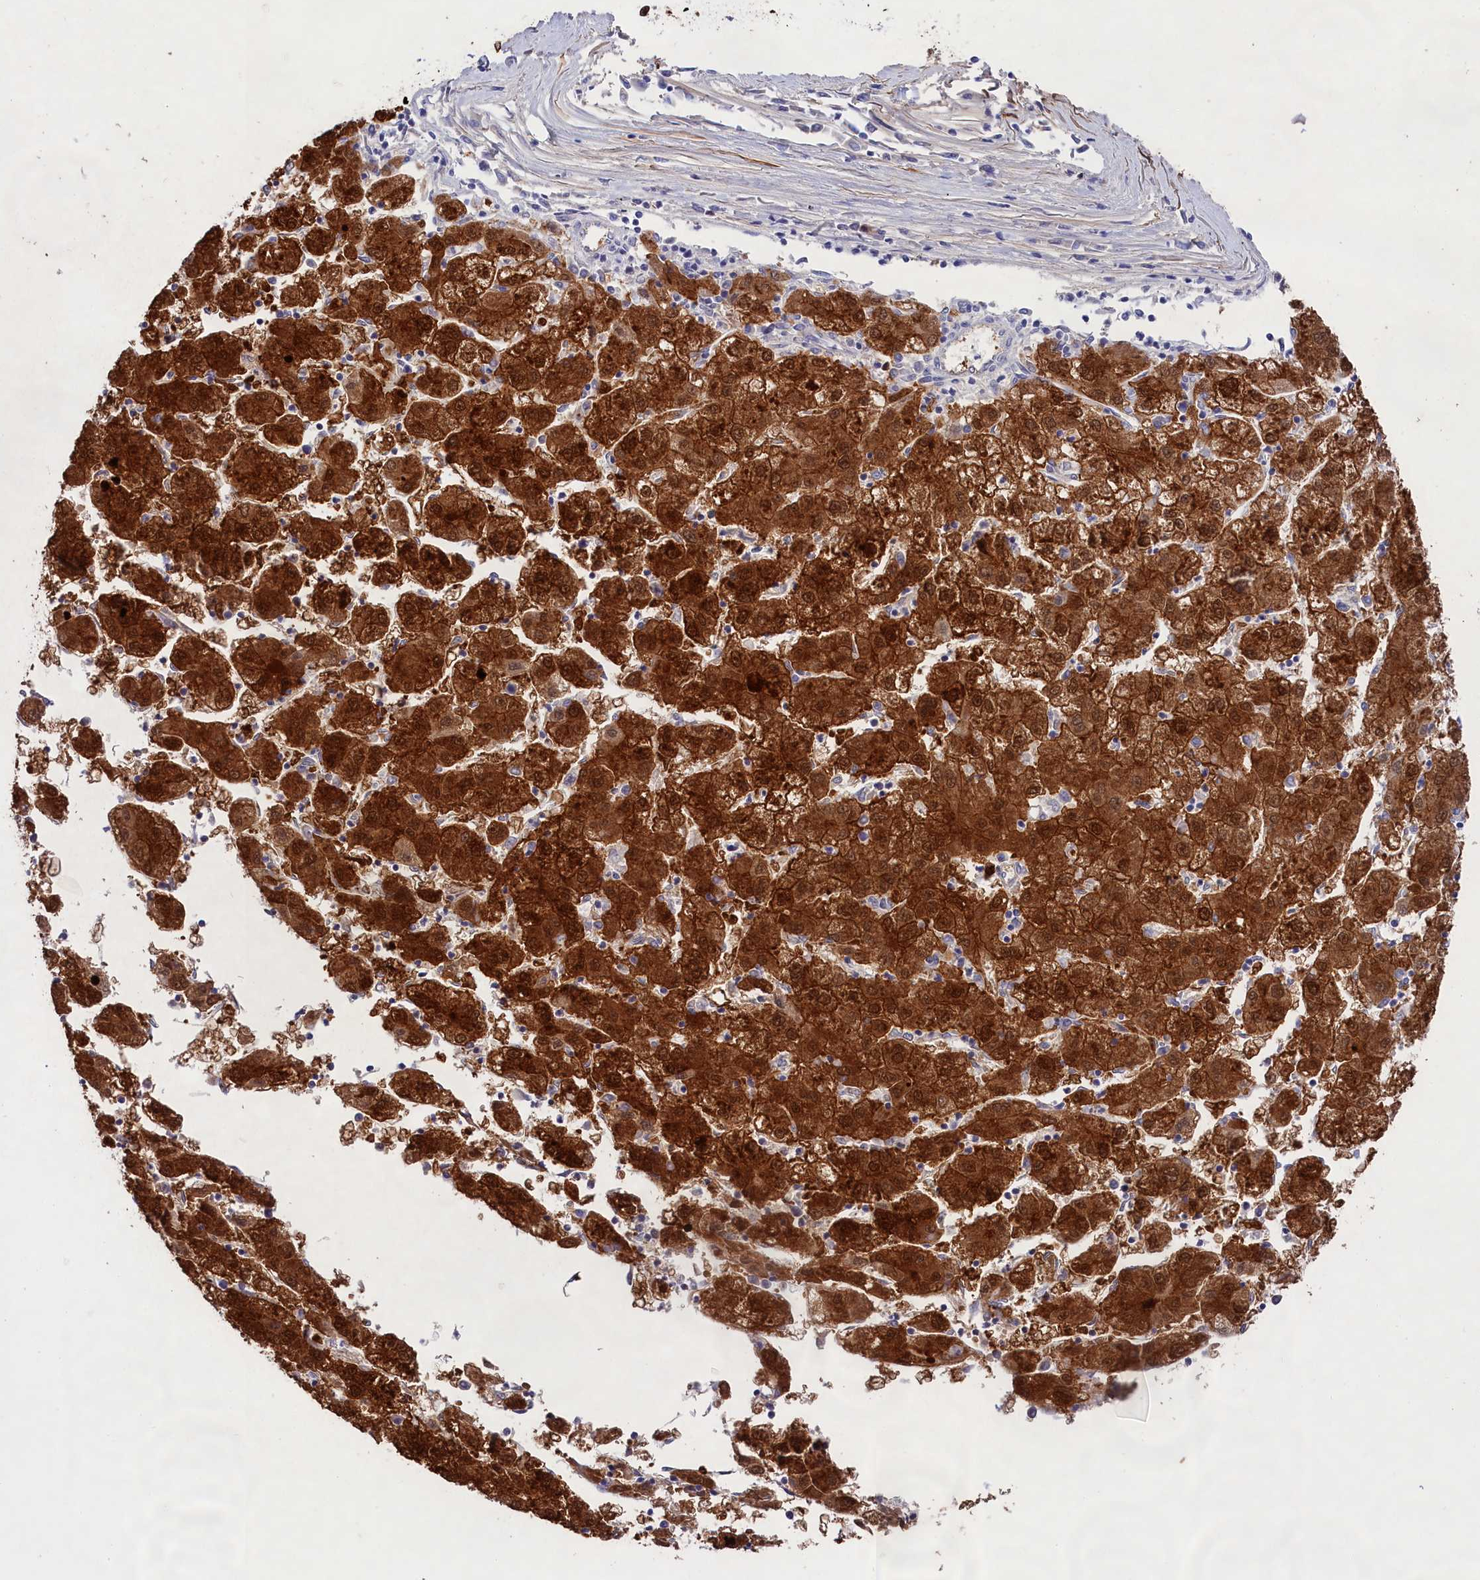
{"staining": {"intensity": "strong", "quantity": ">75%", "location": "cytoplasmic/membranous,nuclear"}, "tissue": "liver cancer", "cell_type": "Tumor cells", "image_type": "cancer", "snomed": [{"axis": "morphology", "description": "Carcinoma, Hepatocellular, NOS"}, {"axis": "topography", "description": "Liver"}], "caption": "Hepatocellular carcinoma (liver) stained with a brown dye demonstrates strong cytoplasmic/membranous and nuclear positive staining in approximately >75% of tumor cells.", "gene": "SULT2A1", "patient": {"sex": "male", "age": 72}}